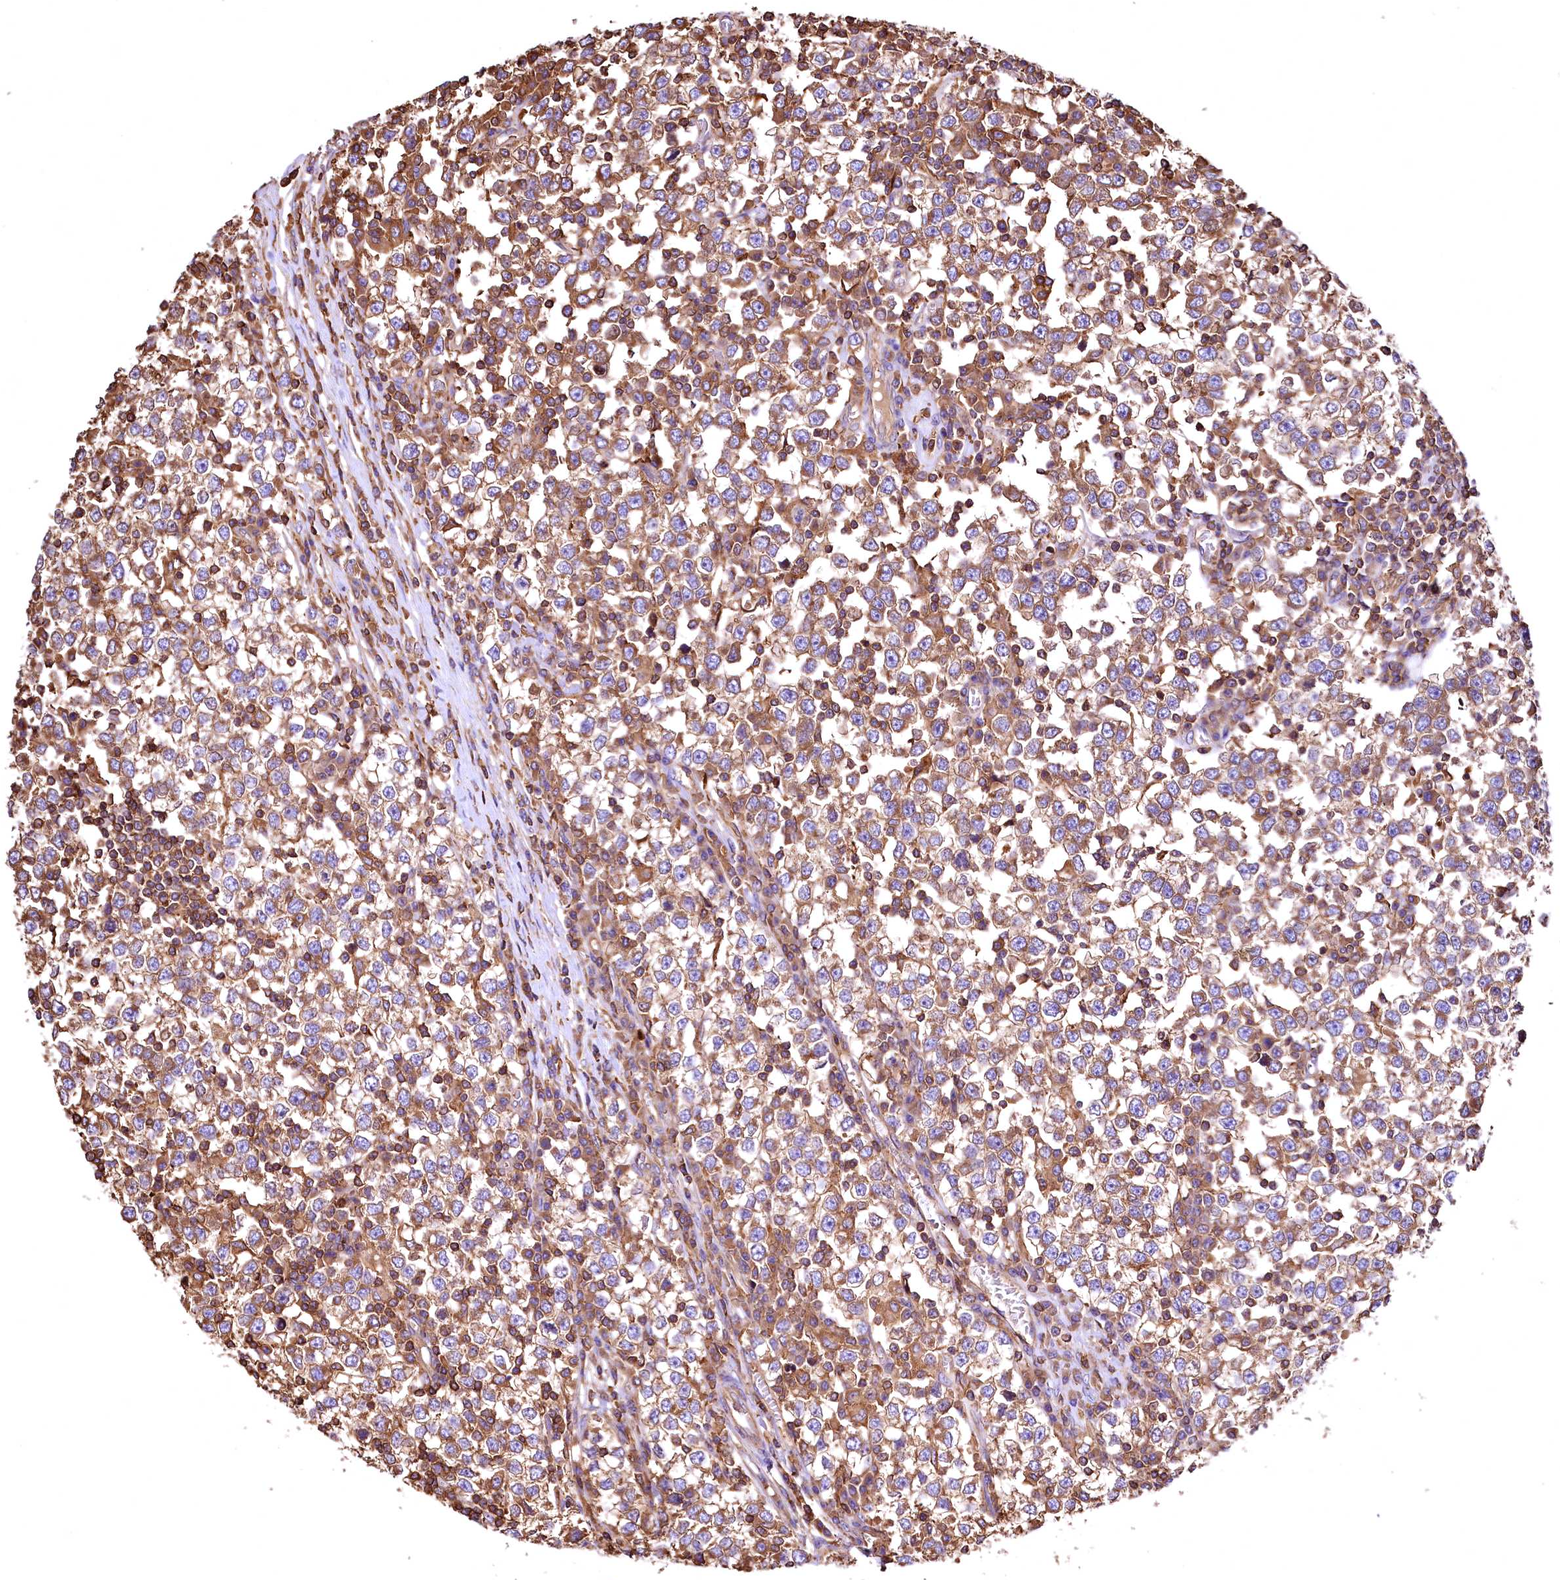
{"staining": {"intensity": "moderate", "quantity": ">75%", "location": "cytoplasmic/membranous"}, "tissue": "testis cancer", "cell_type": "Tumor cells", "image_type": "cancer", "snomed": [{"axis": "morphology", "description": "Seminoma, NOS"}, {"axis": "topography", "description": "Testis"}], "caption": "Seminoma (testis) stained with immunohistochemistry (IHC) reveals moderate cytoplasmic/membranous expression in approximately >75% of tumor cells. (brown staining indicates protein expression, while blue staining denotes nuclei).", "gene": "RARS2", "patient": {"sex": "male", "age": 65}}